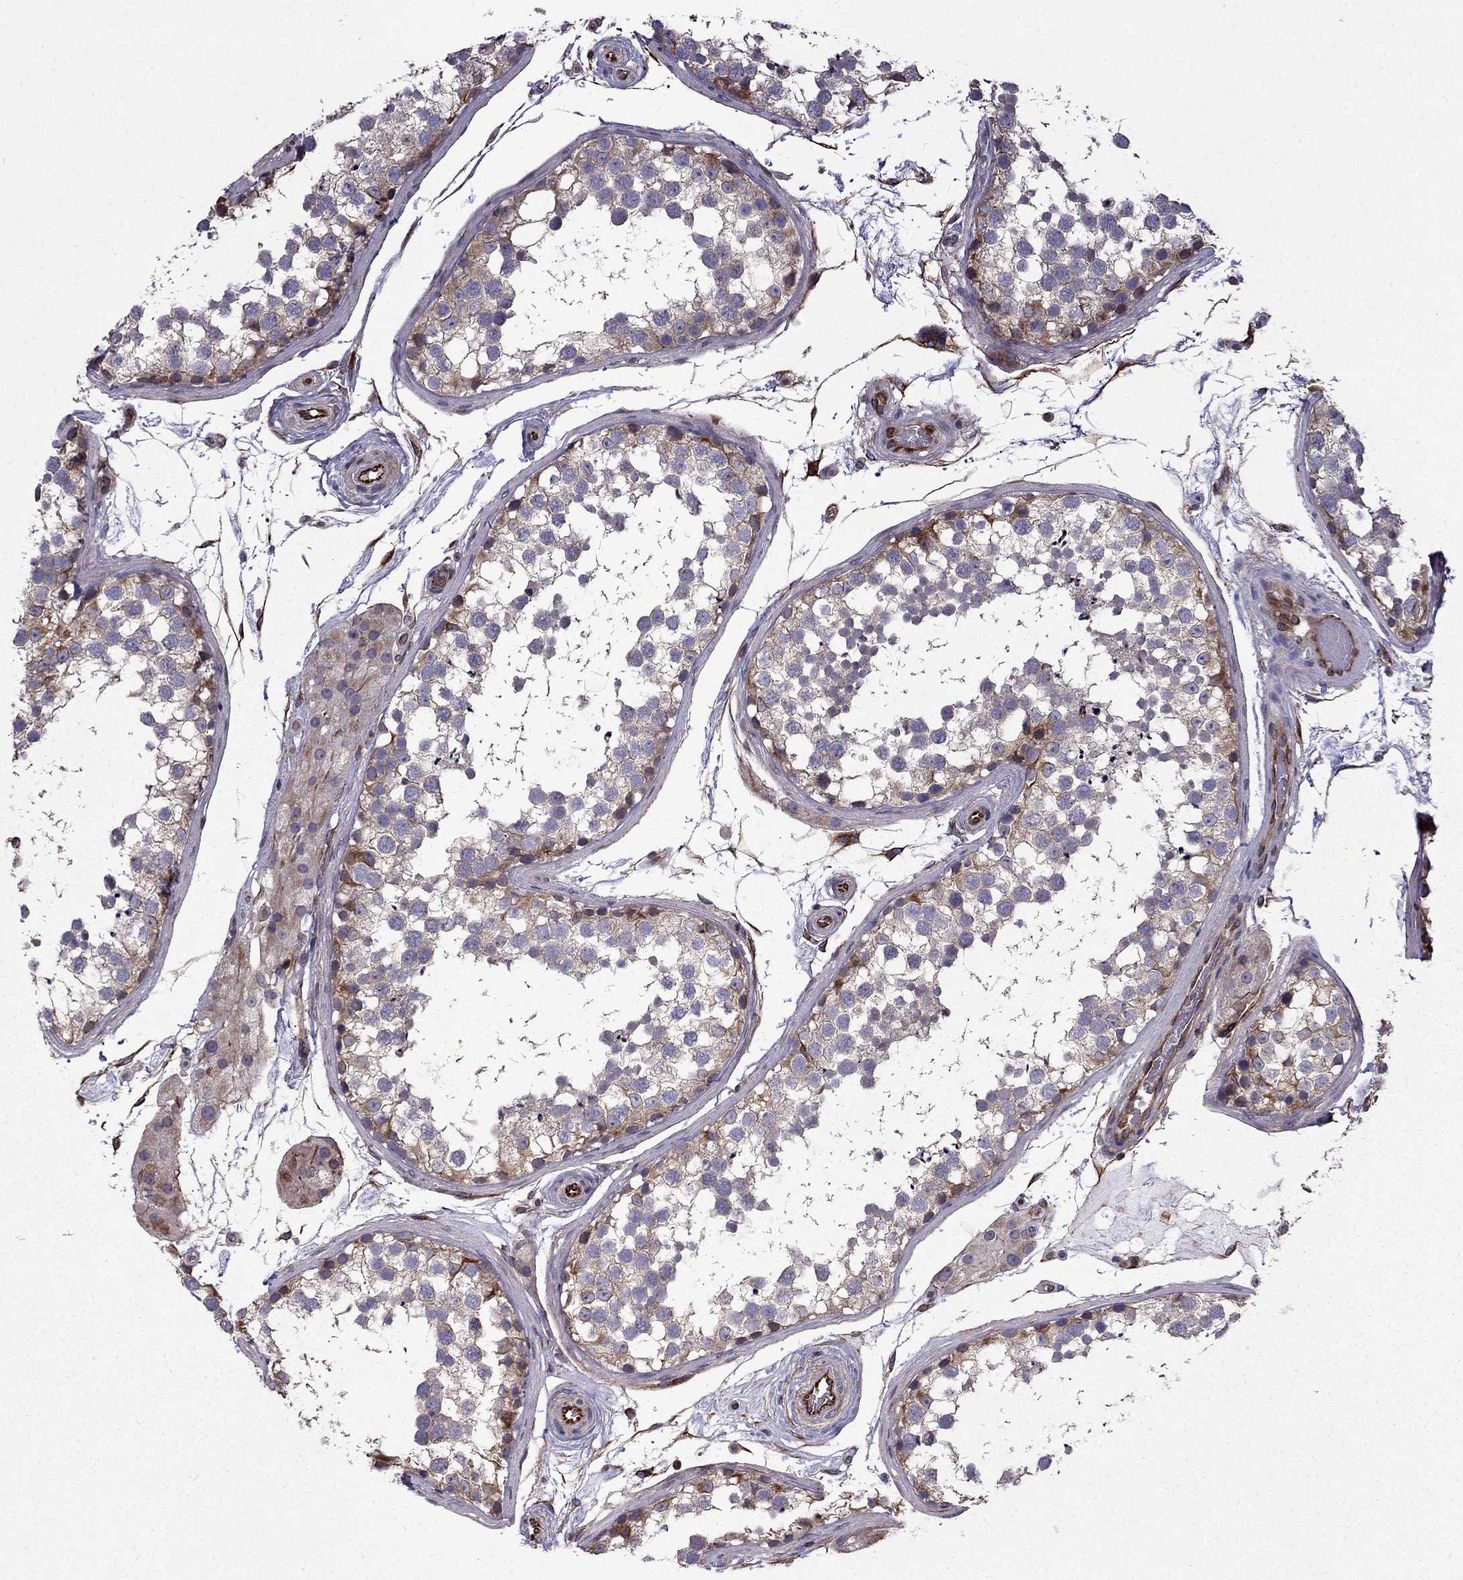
{"staining": {"intensity": "moderate", "quantity": "25%-75%", "location": "cytoplasmic/membranous"}, "tissue": "testis", "cell_type": "Cells in seminiferous ducts", "image_type": "normal", "snomed": [{"axis": "morphology", "description": "Normal tissue, NOS"}, {"axis": "morphology", "description": "Seminoma, NOS"}, {"axis": "topography", "description": "Testis"}], "caption": "IHC photomicrograph of benign testis: testis stained using IHC reveals medium levels of moderate protein expression localized specifically in the cytoplasmic/membranous of cells in seminiferous ducts, appearing as a cytoplasmic/membranous brown color.", "gene": "CDC42BPA", "patient": {"sex": "male", "age": 65}}